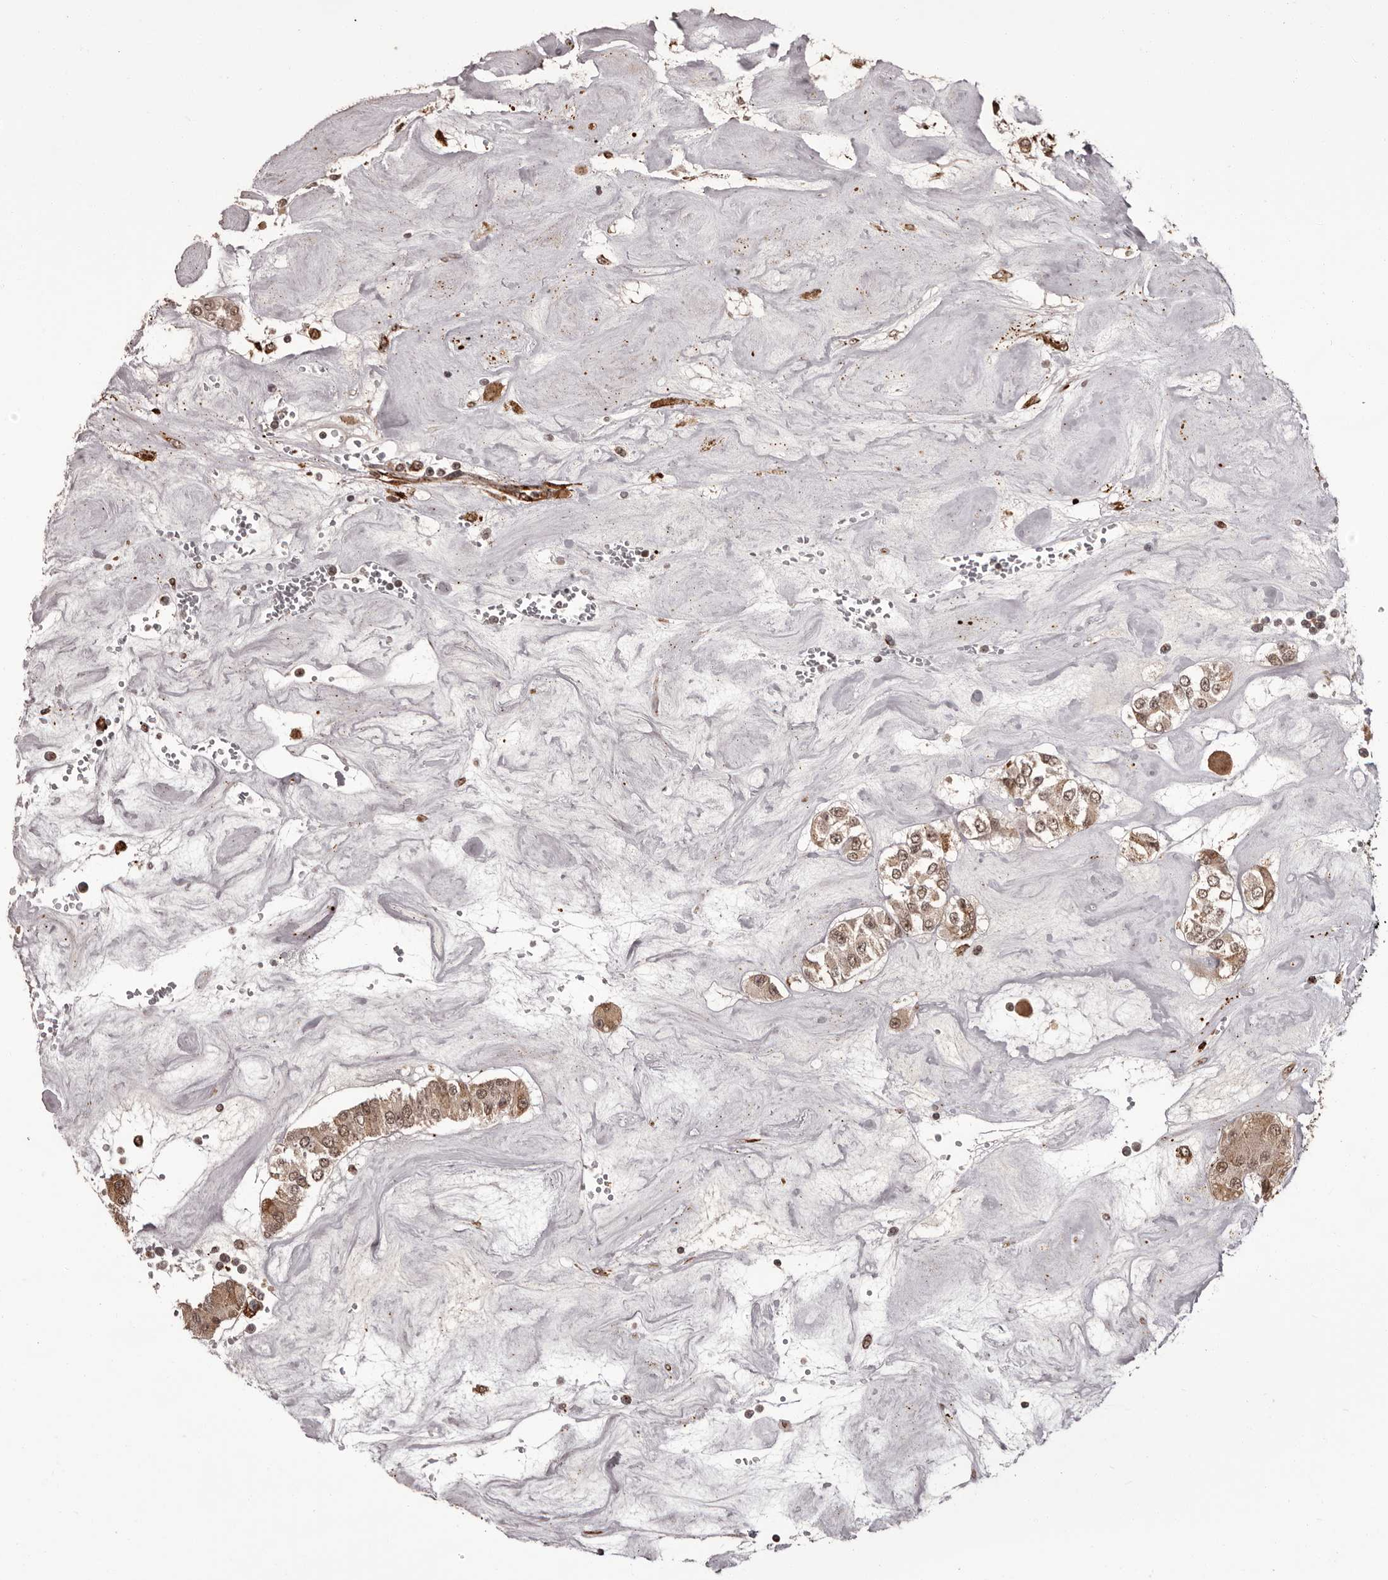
{"staining": {"intensity": "moderate", "quantity": ">75%", "location": "nuclear"}, "tissue": "carcinoid", "cell_type": "Tumor cells", "image_type": "cancer", "snomed": [{"axis": "morphology", "description": "Carcinoid, malignant, NOS"}, {"axis": "topography", "description": "Pancreas"}], "caption": "DAB (3,3'-diaminobenzidine) immunohistochemical staining of malignant carcinoid reveals moderate nuclear protein positivity in about >75% of tumor cells.", "gene": "IL32", "patient": {"sex": "male", "age": 41}}